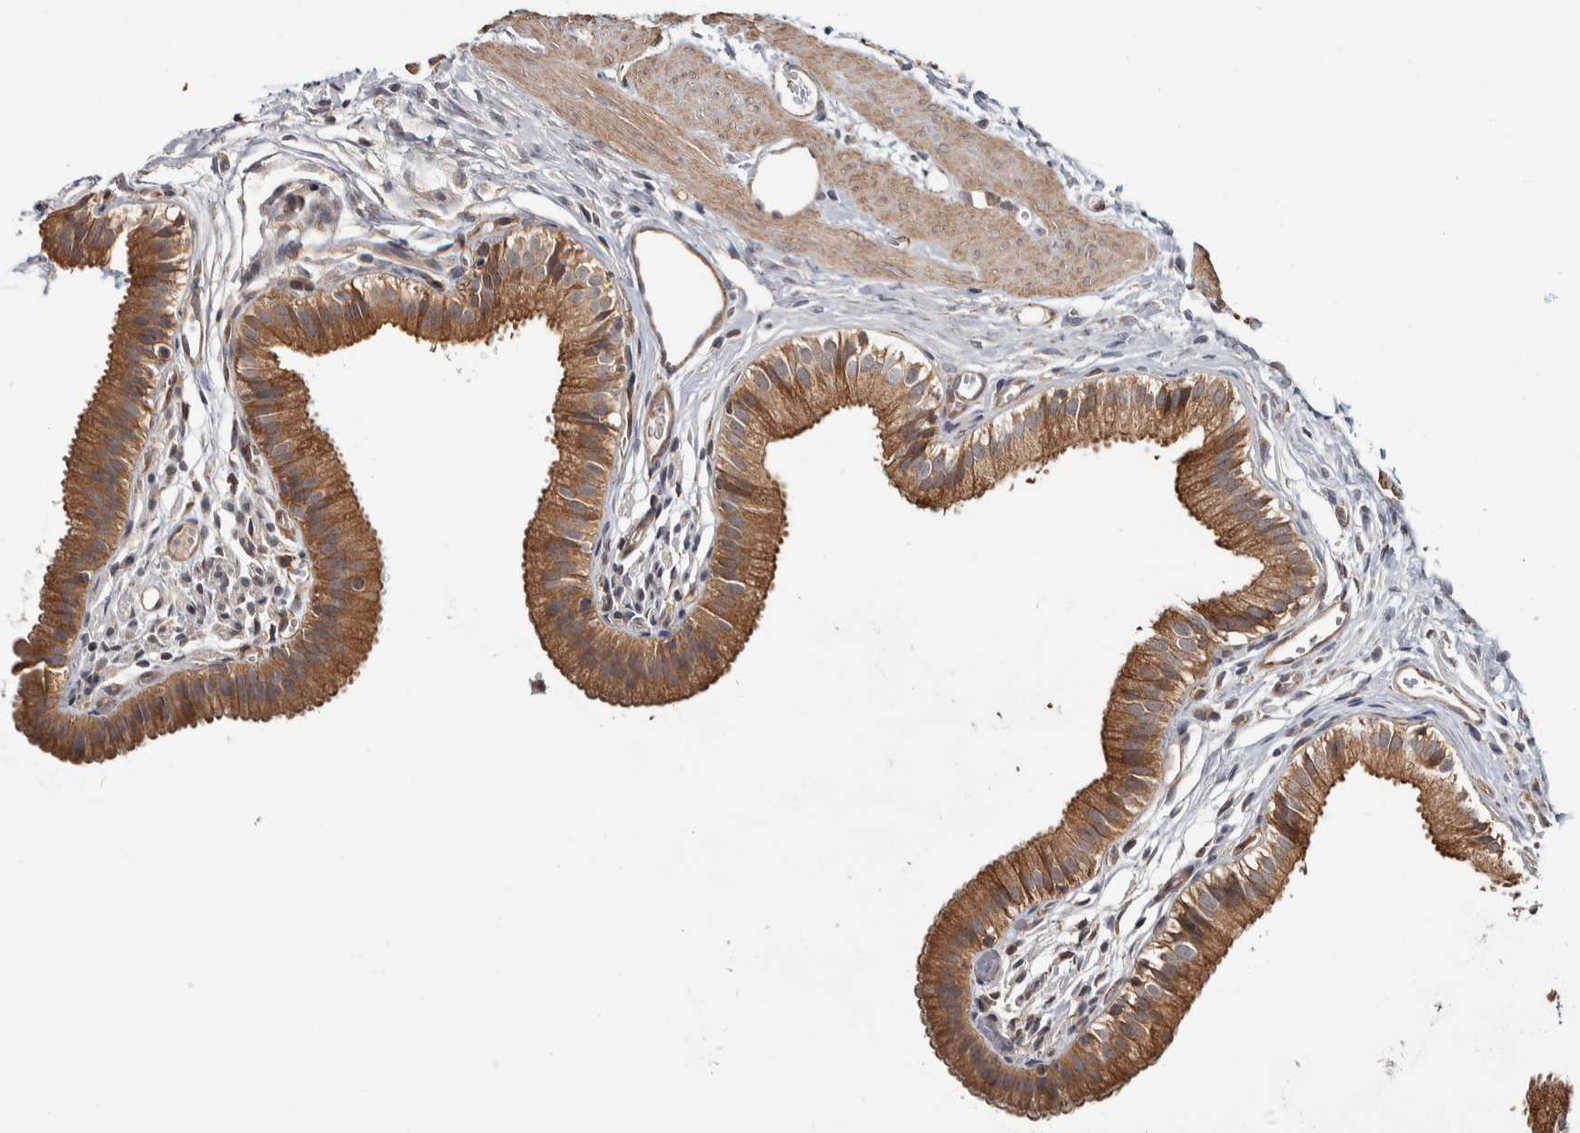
{"staining": {"intensity": "moderate", "quantity": ">75%", "location": "cytoplasmic/membranous"}, "tissue": "gallbladder", "cell_type": "Glandular cells", "image_type": "normal", "snomed": [{"axis": "morphology", "description": "Normal tissue, NOS"}, {"axis": "topography", "description": "Gallbladder"}], "caption": "IHC staining of unremarkable gallbladder, which exhibits medium levels of moderate cytoplasmic/membranous staining in approximately >75% of glandular cells indicating moderate cytoplasmic/membranous protein staining. The staining was performed using DAB (brown) for protein detection and nuclei were counterstained in hematoxylin (blue).", "gene": "CHMP4C", "patient": {"sex": "female", "age": 26}}